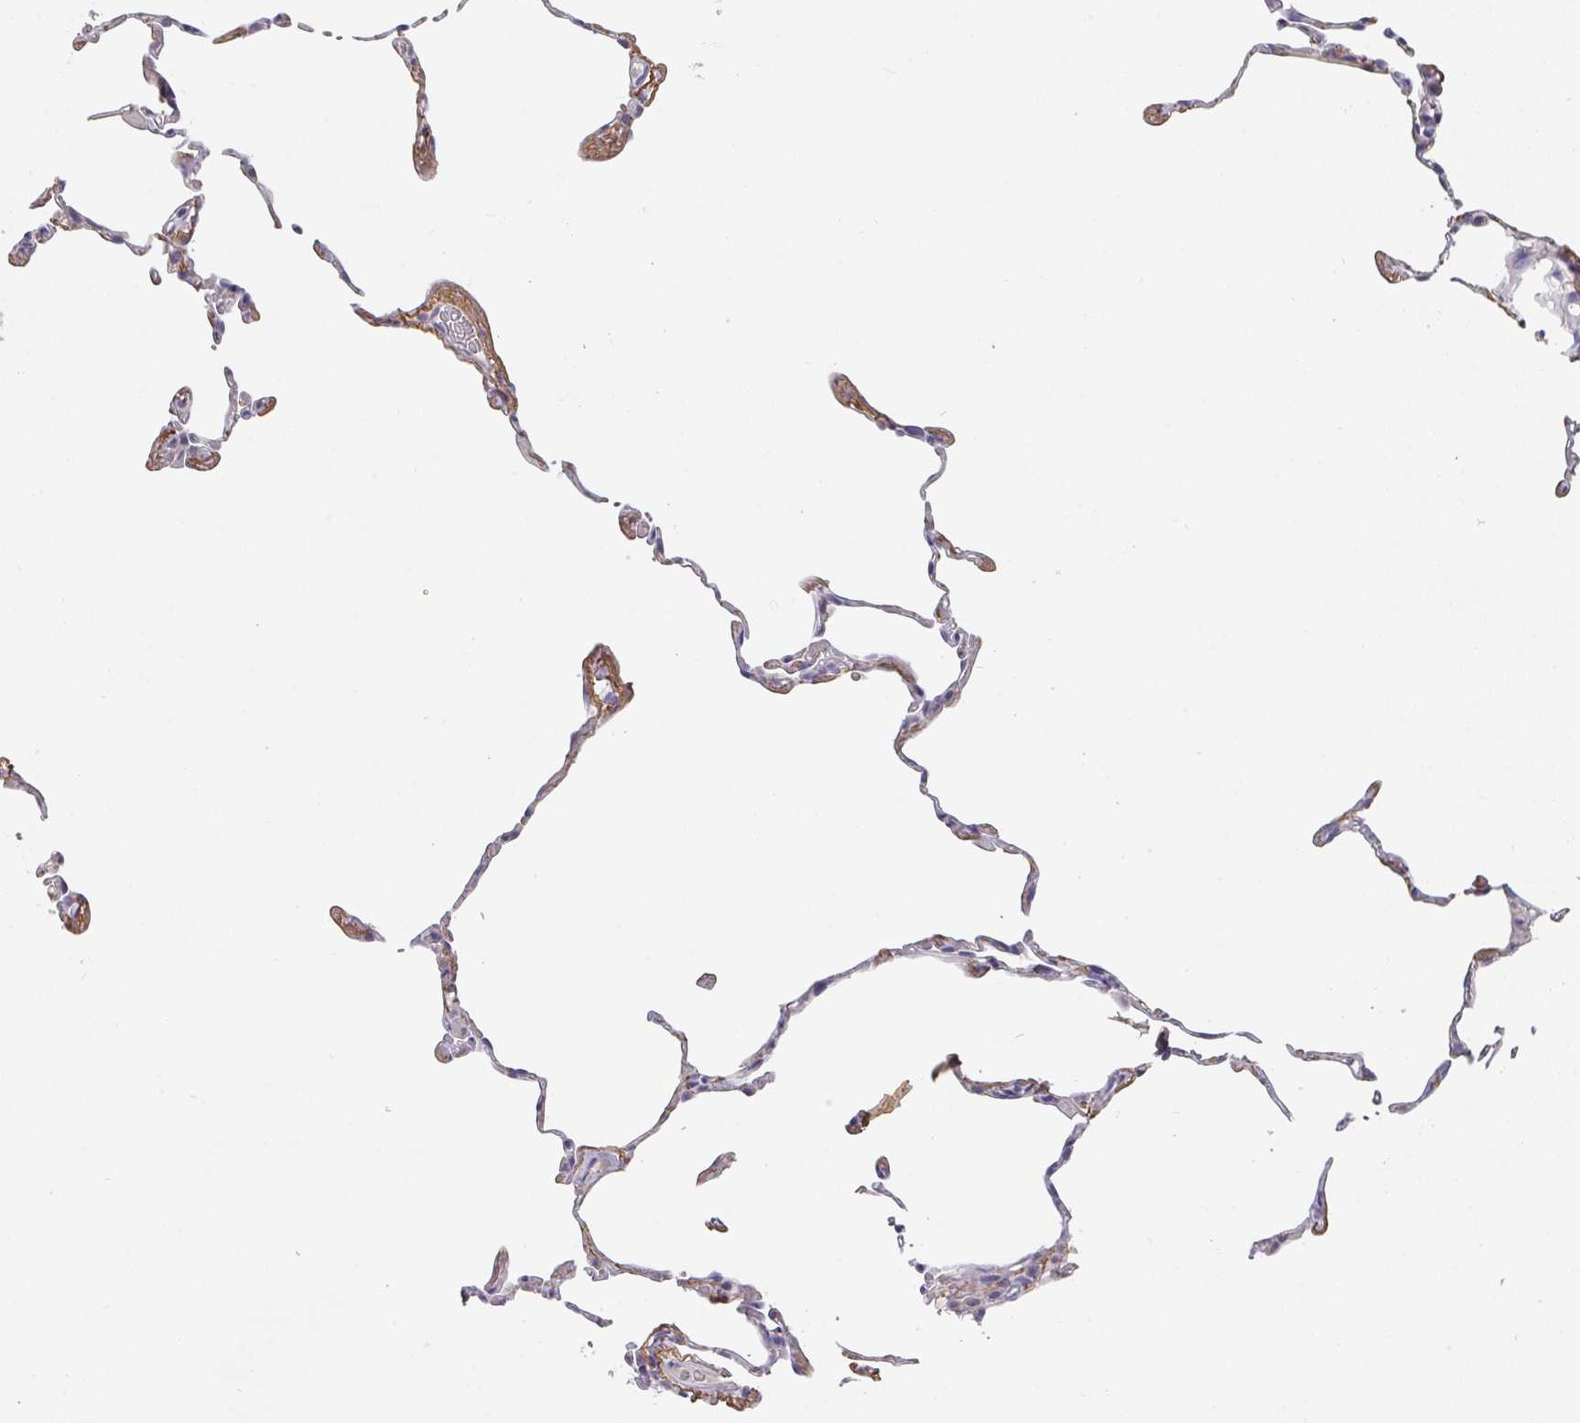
{"staining": {"intensity": "negative", "quantity": "none", "location": "none"}, "tissue": "lung", "cell_type": "Alveolar cells", "image_type": "normal", "snomed": [{"axis": "morphology", "description": "Normal tissue, NOS"}, {"axis": "topography", "description": "Lung"}], "caption": "DAB immunohistochemical staining of normal human lung reveals no significant expression in alveolar cells.", "gene": "FOXN4", "patient": {"sex": "female", "age": 57}}